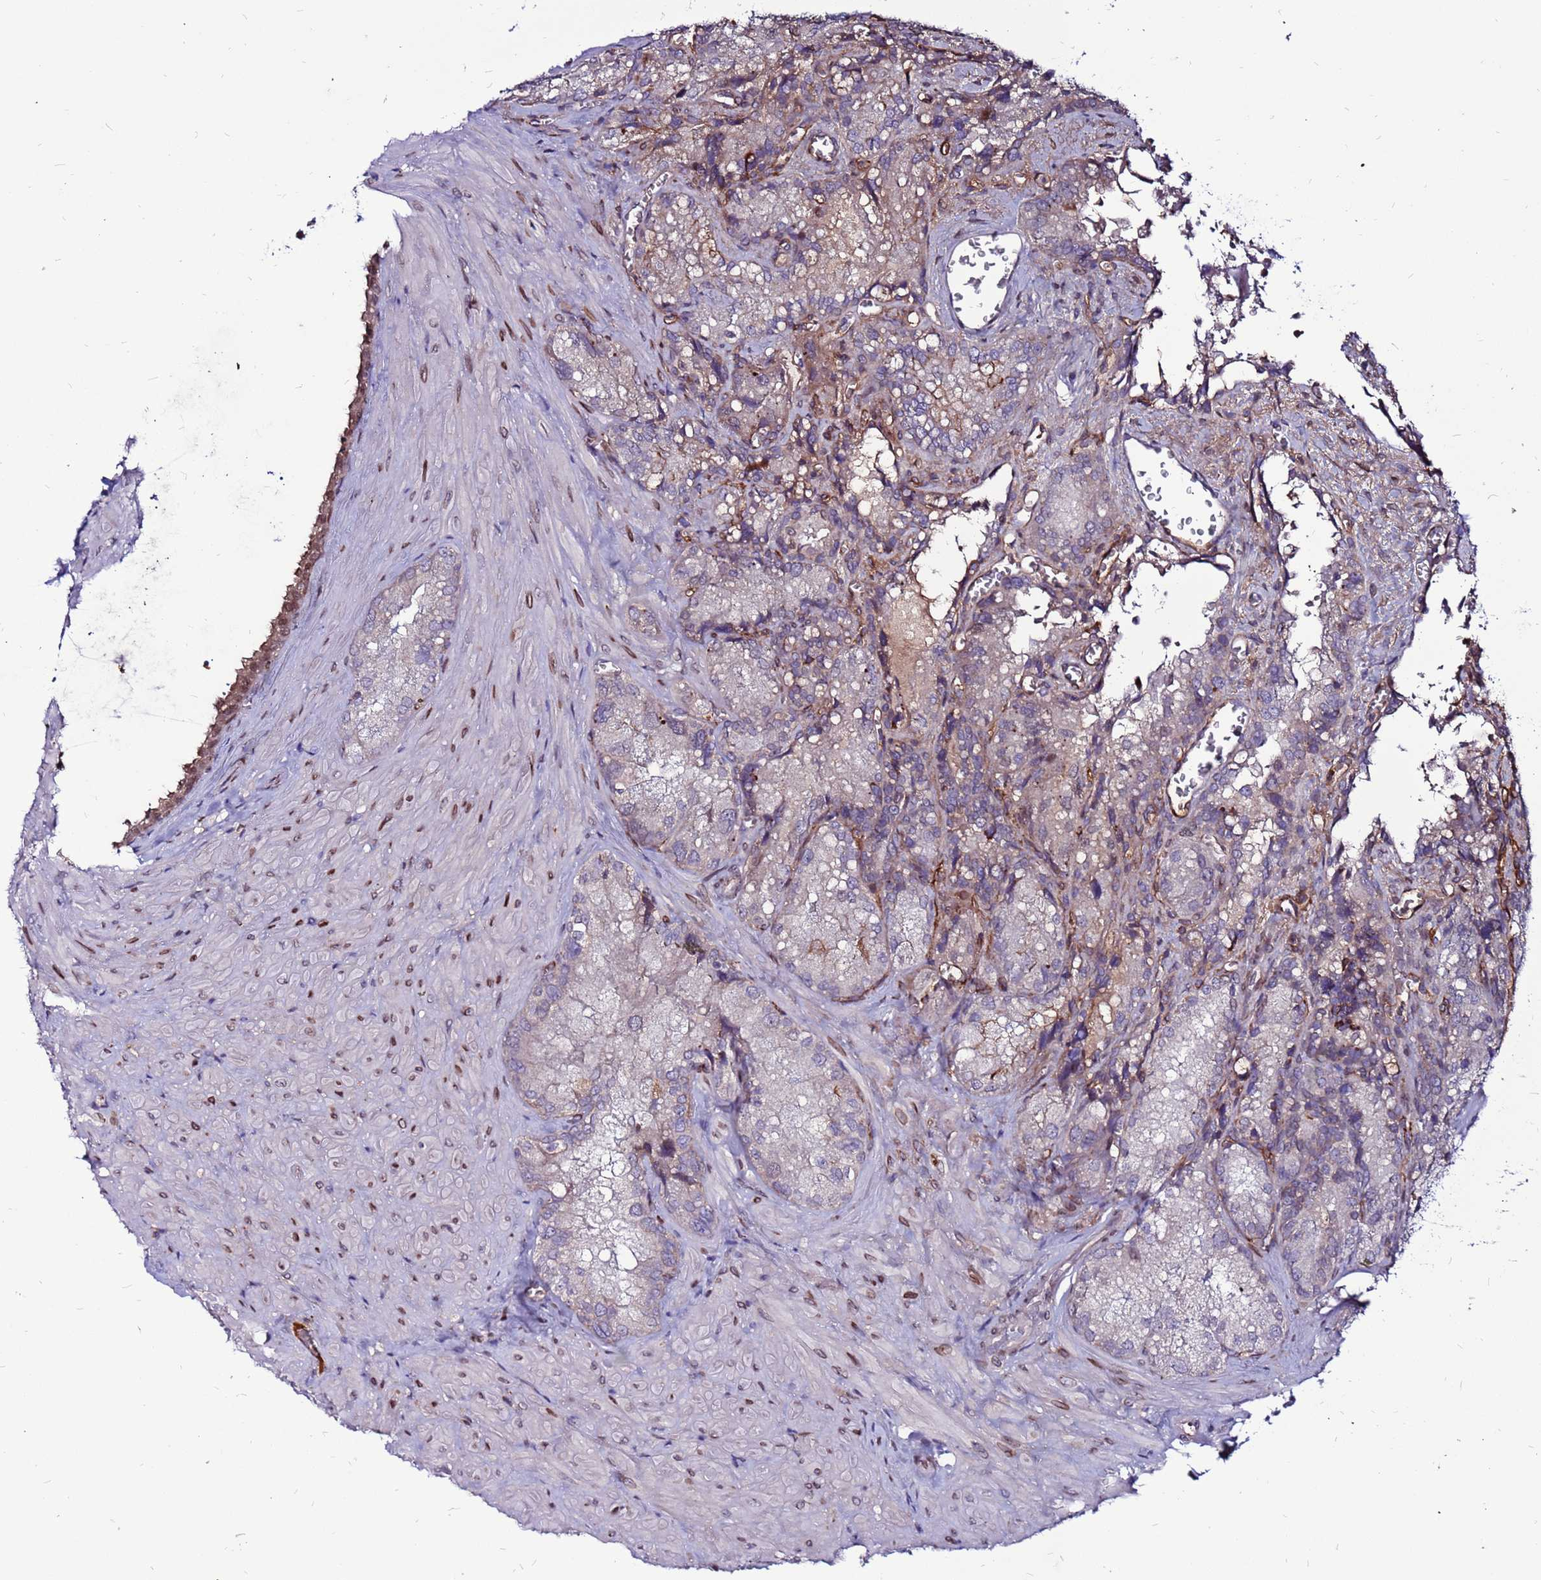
{"staining": {"intensity": "weak", "quantity": "<25%", "location": "cytoplasmic/membranous"}, "tissue": "seminal vesicle", "cell_type": "Glandular cells", "image_type": "normal", "snomed": [{"axis": "morphology", "description": "Normal tissue, NOS"}, {"axis": "topography", "description": "Seminal veicle"}], "caption": "Seminal vesicle was stained to show a protein in brown. There is no significant expression in glandular cells. (DAB (3,3'-diaminobenzidine) immunohistochemistry (IHC), high magnification).", "gene": "CCDC71", "patient": {"sex": "male", "age": 62}}